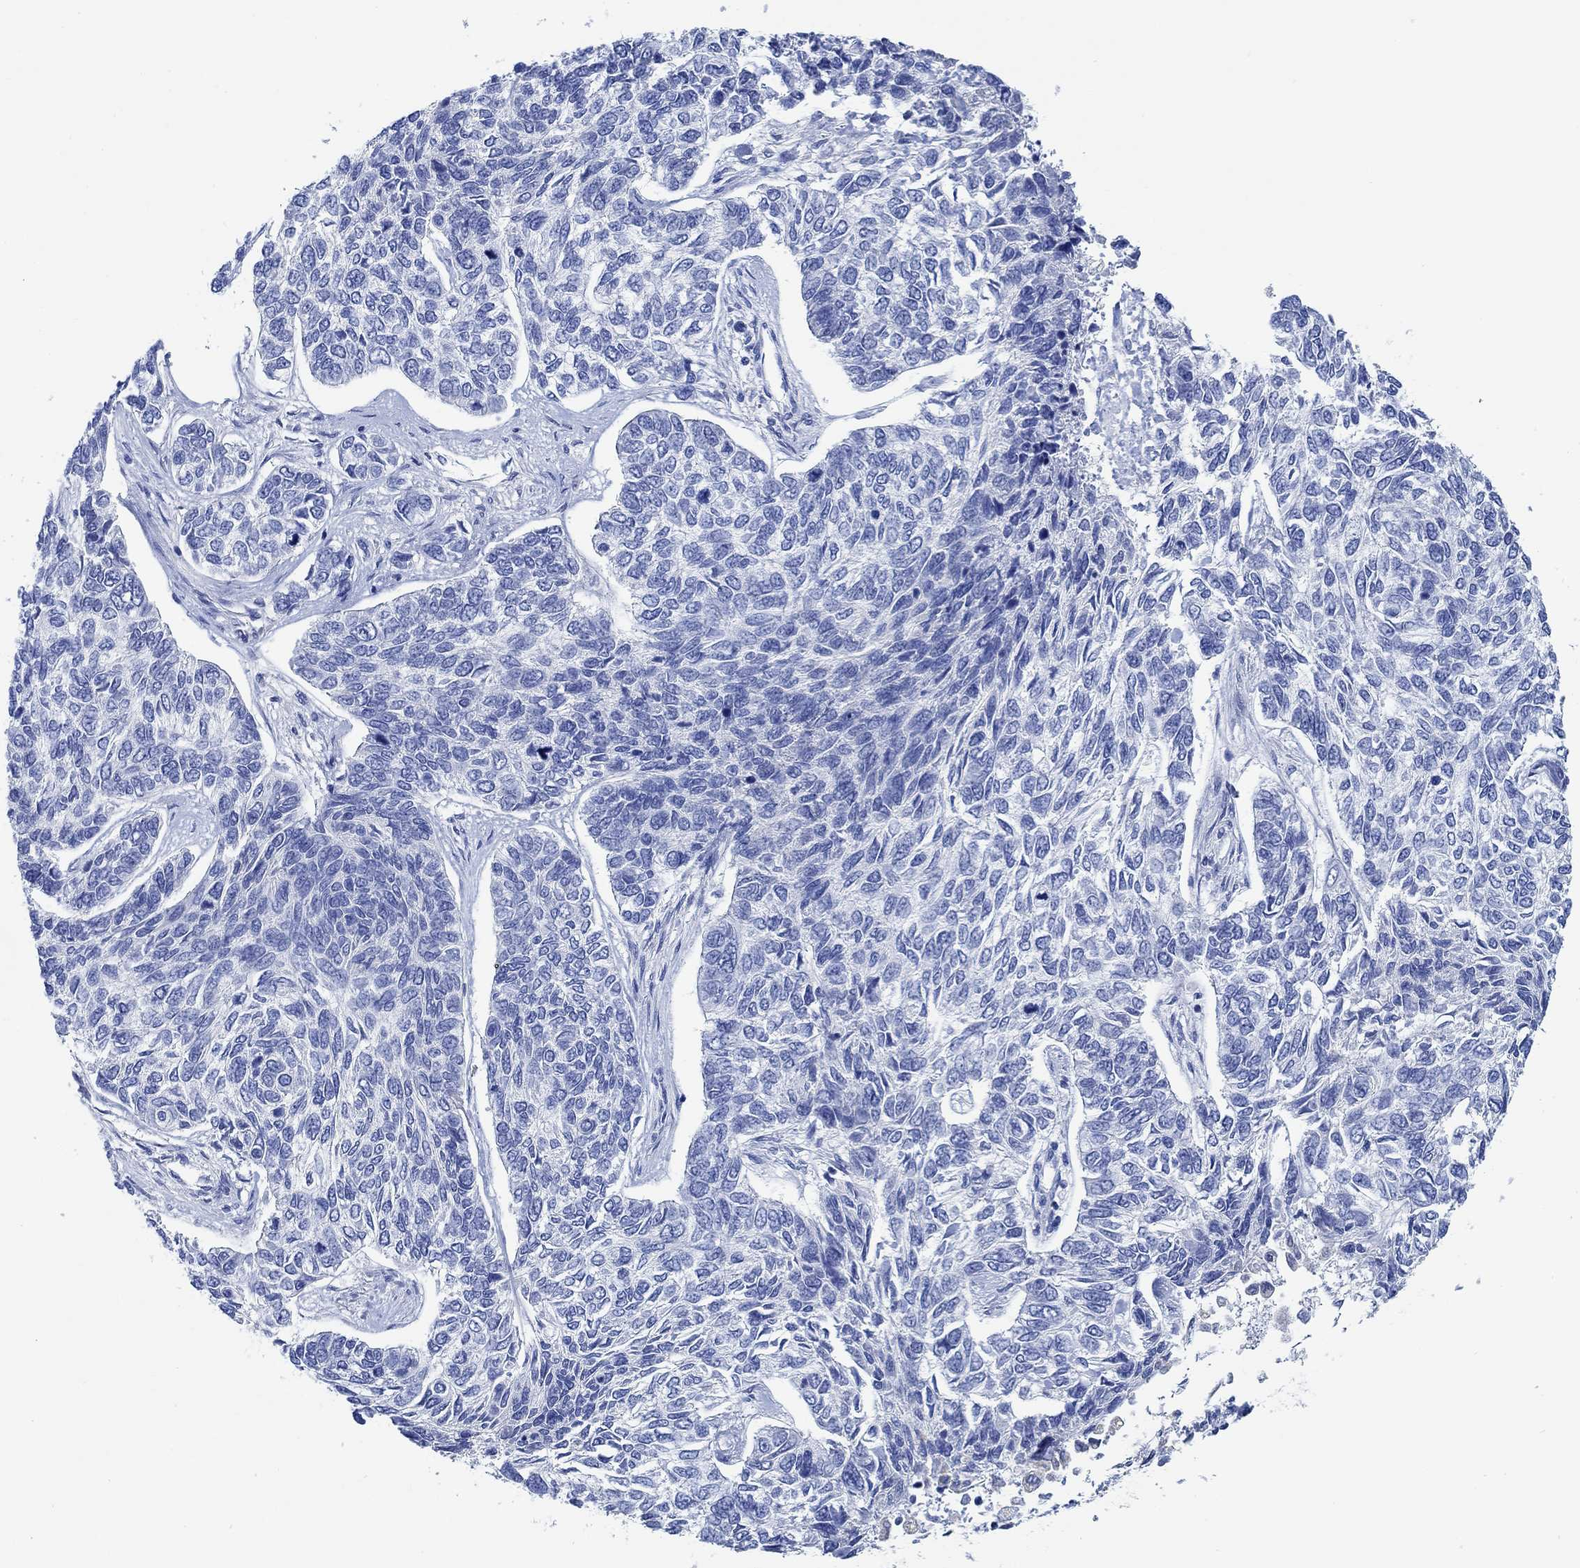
{"staining": {"intensity": "negative", "quantity": "none", "location": "none"}, "tissue": "skin cancer", "cell_type": "Tumor cells", "image_type": "cancer", "snomed": [{"axis": "morphology", "description": "Basal cell carcinoma"}, {"axis": "topography", "description": "Skin"}], "caption": "Tumor cells are negative for brown protein staining in skin basal cell carcinoma.", "gene": "PPP1R17", "patient": {"sex": "female", "age": 65}}